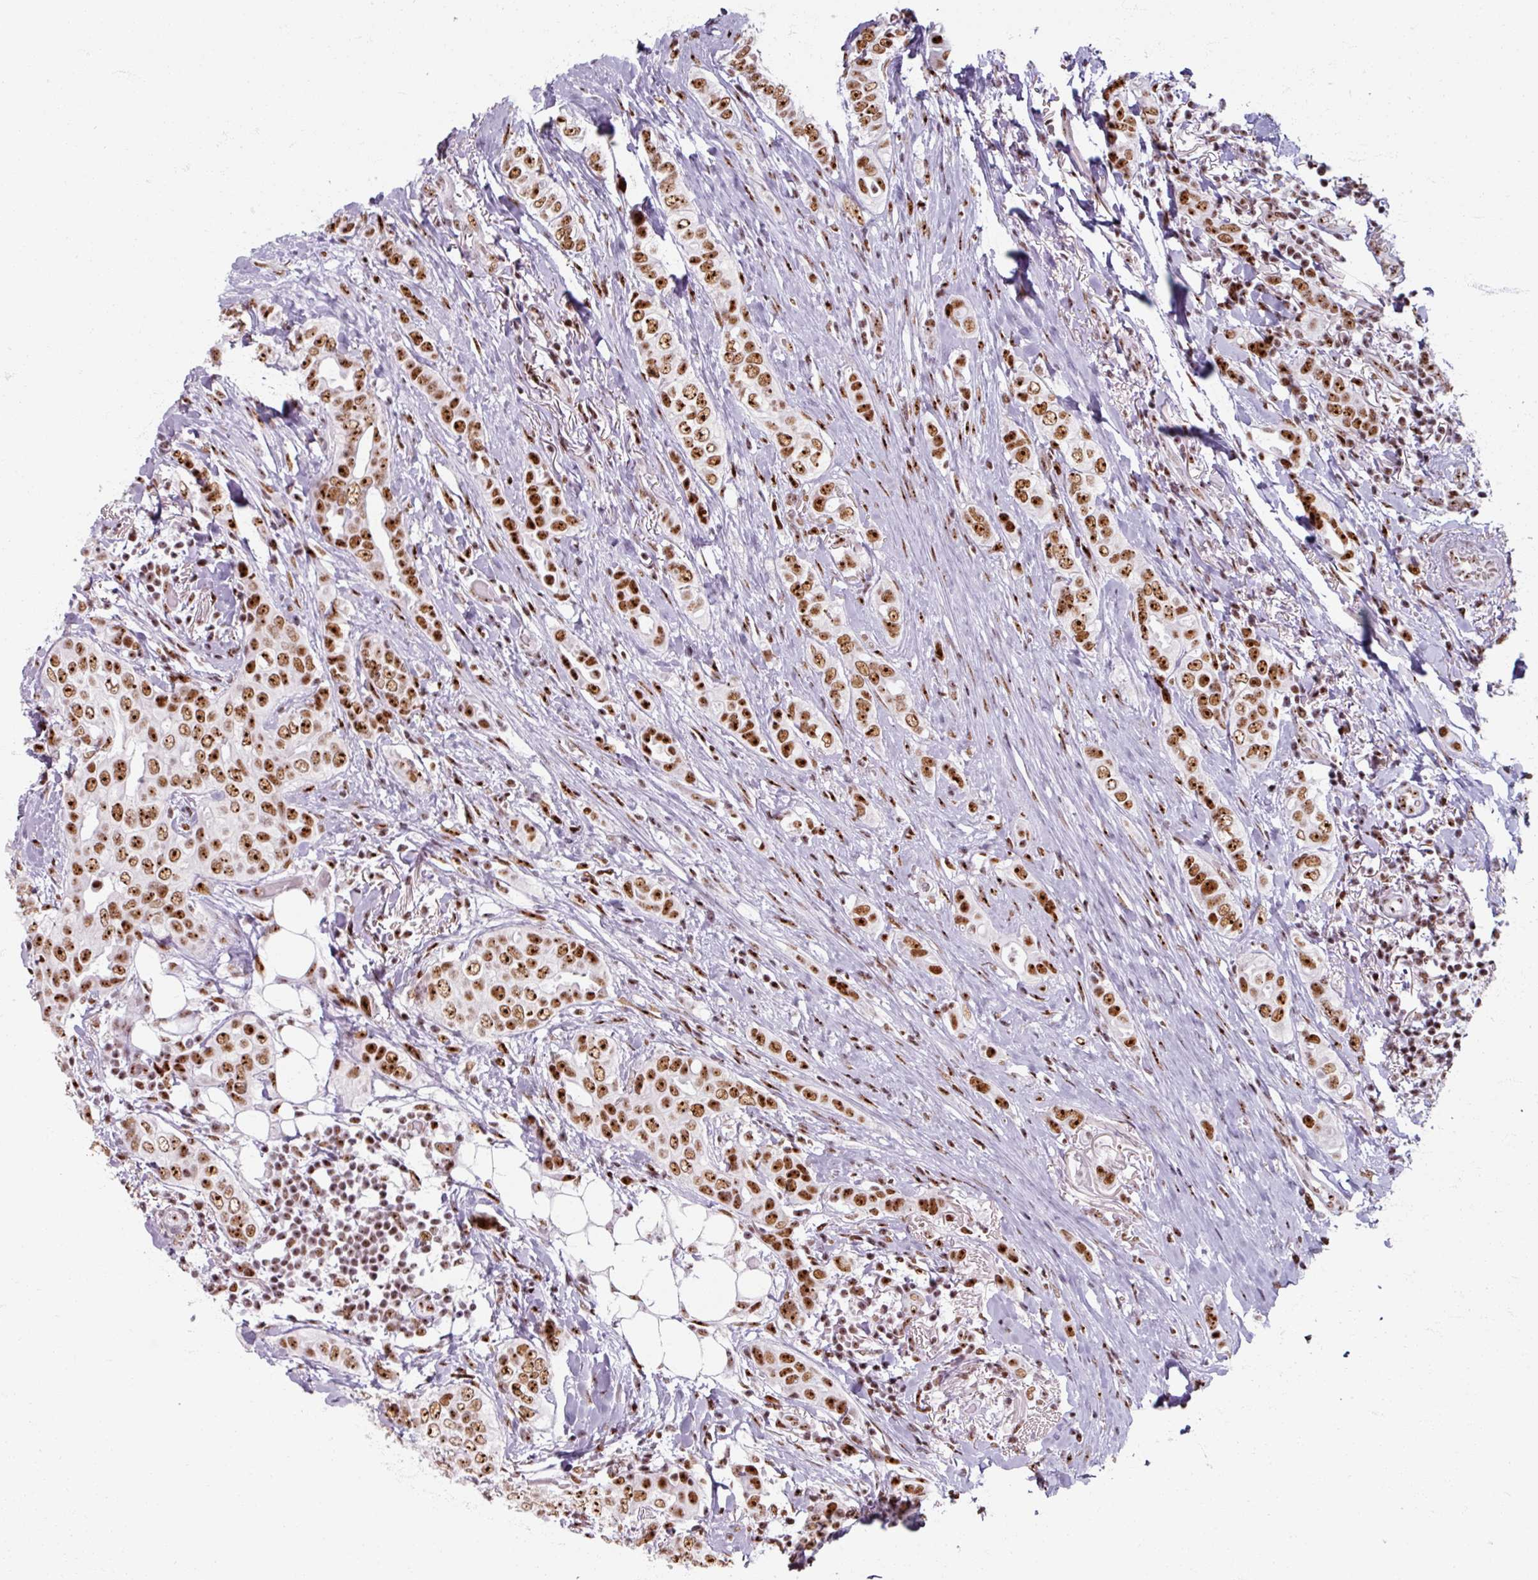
{"staining": {"intensity": "strong", "quantity": ">75%", "location": "nuclear"}, "tissue": "breast cancer", "cell_type": "Tumor cells", "image_type": "cancer", "snomed": [{"axis": "morphology", "description": "Lobular carcinoma"}, {"axis": "topography", "description": "Breast"}], "caption": "Strong nuclear staining for a protein is seen in approximately >75% of tumor cells of breast cancer (lobular carcinoma) using immunohistochemistry.", "gene": "ADAR", "patient": {"sex": "female", "age": 51}}